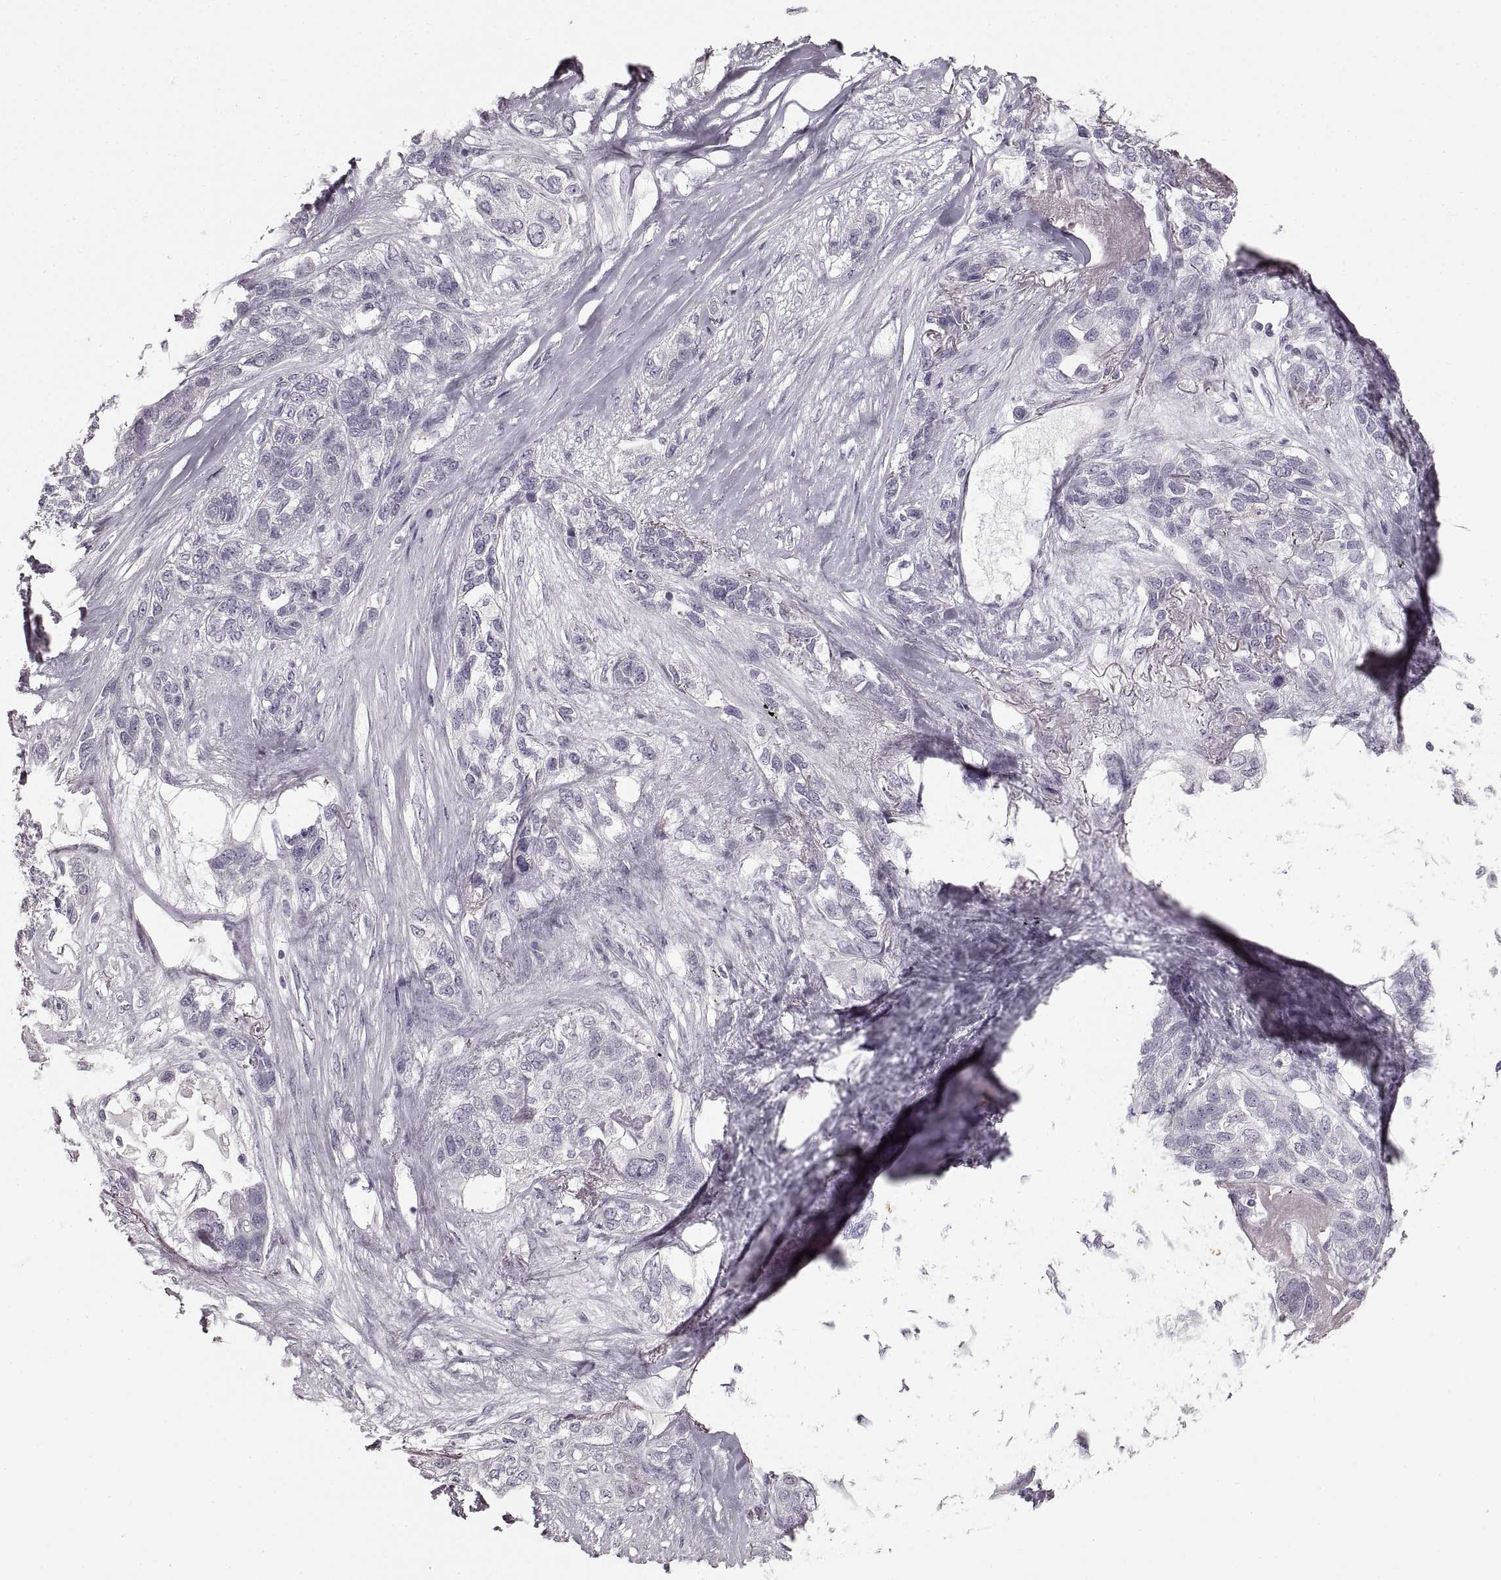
{"staining": {"intensity": "negative", "quantity": "none", "location": "none"}, "tissue": "lung cancer", "cell_type": "Tumor cells", "image_type": "cancer", "snomed": [{"axis": "morphology", "description": "Squamous cell carcinoma, NOS"}, {"axis": "topography", "description": "Lung"}], "caption": "Immunohistochemistry image of human squamous cell carcinoma (lung) stained for a protein (brown), which displays no positivity in tumor cells.", "gene": "CNTN1", "patient": {"sex": "female", "age": 70}}